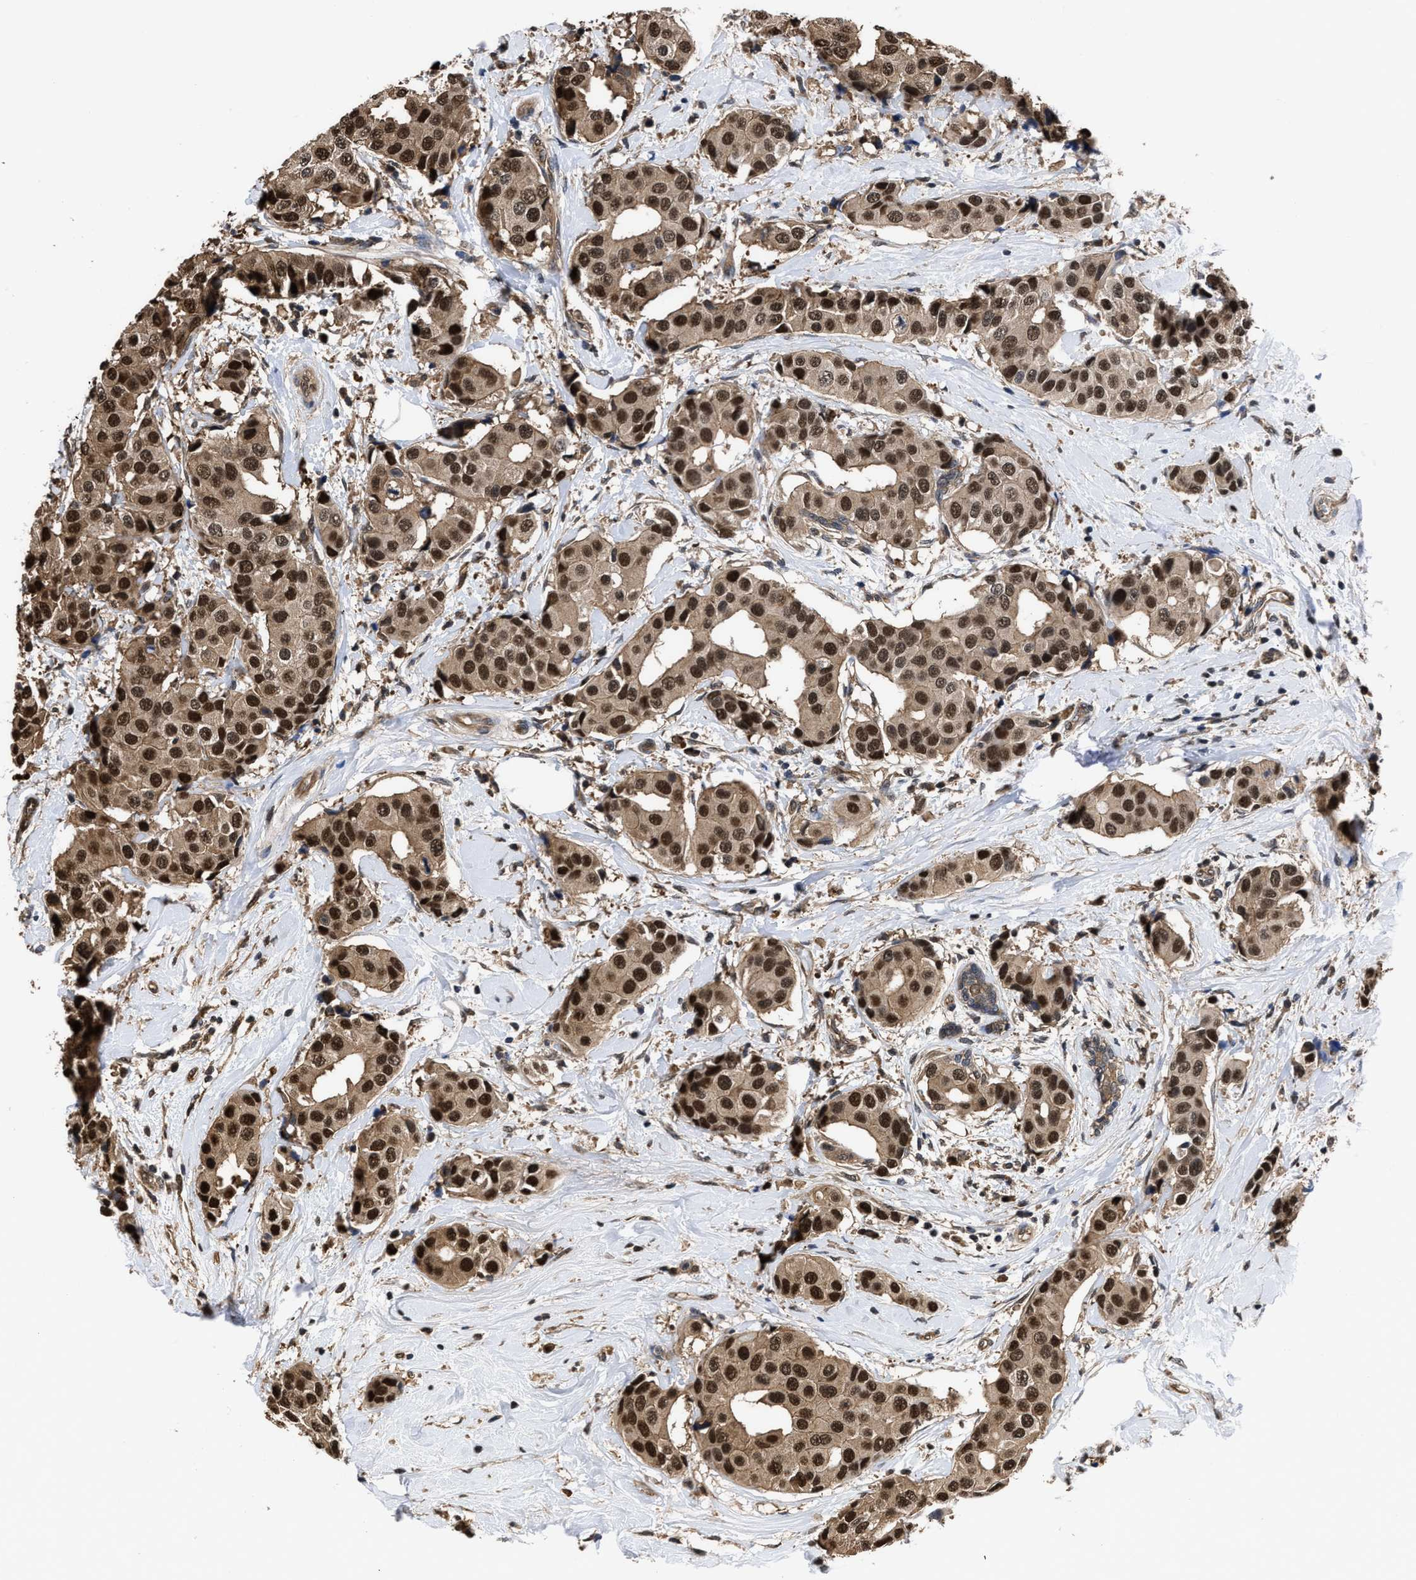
{"staining": {"intensity": "strong", "quantity": ">75%", "location": "cytoplasmic/membranous,nuclear"}, "tissue": "breast cancer", "cell_type": "Tumor cells", "image_type": "cancer", "snomed": [{"axis": "morphology", "description": "Normal tissue, NOS"}, {"axis": "morphology", "description": "Duct carcinoma"}, {"axis": "topography", "description": "Breast"}], "caption": "Tumor cells display high levels of strong cytoplasmic/membranous and nuclear staining in approximately >75% of cells in breast infiltrating ductal carcinoma. Ihc stains the protein of interest in brown and the nuclei are stained blue.", "gene": "SCAI", "patient": {"sex": "female", "age": 39}}